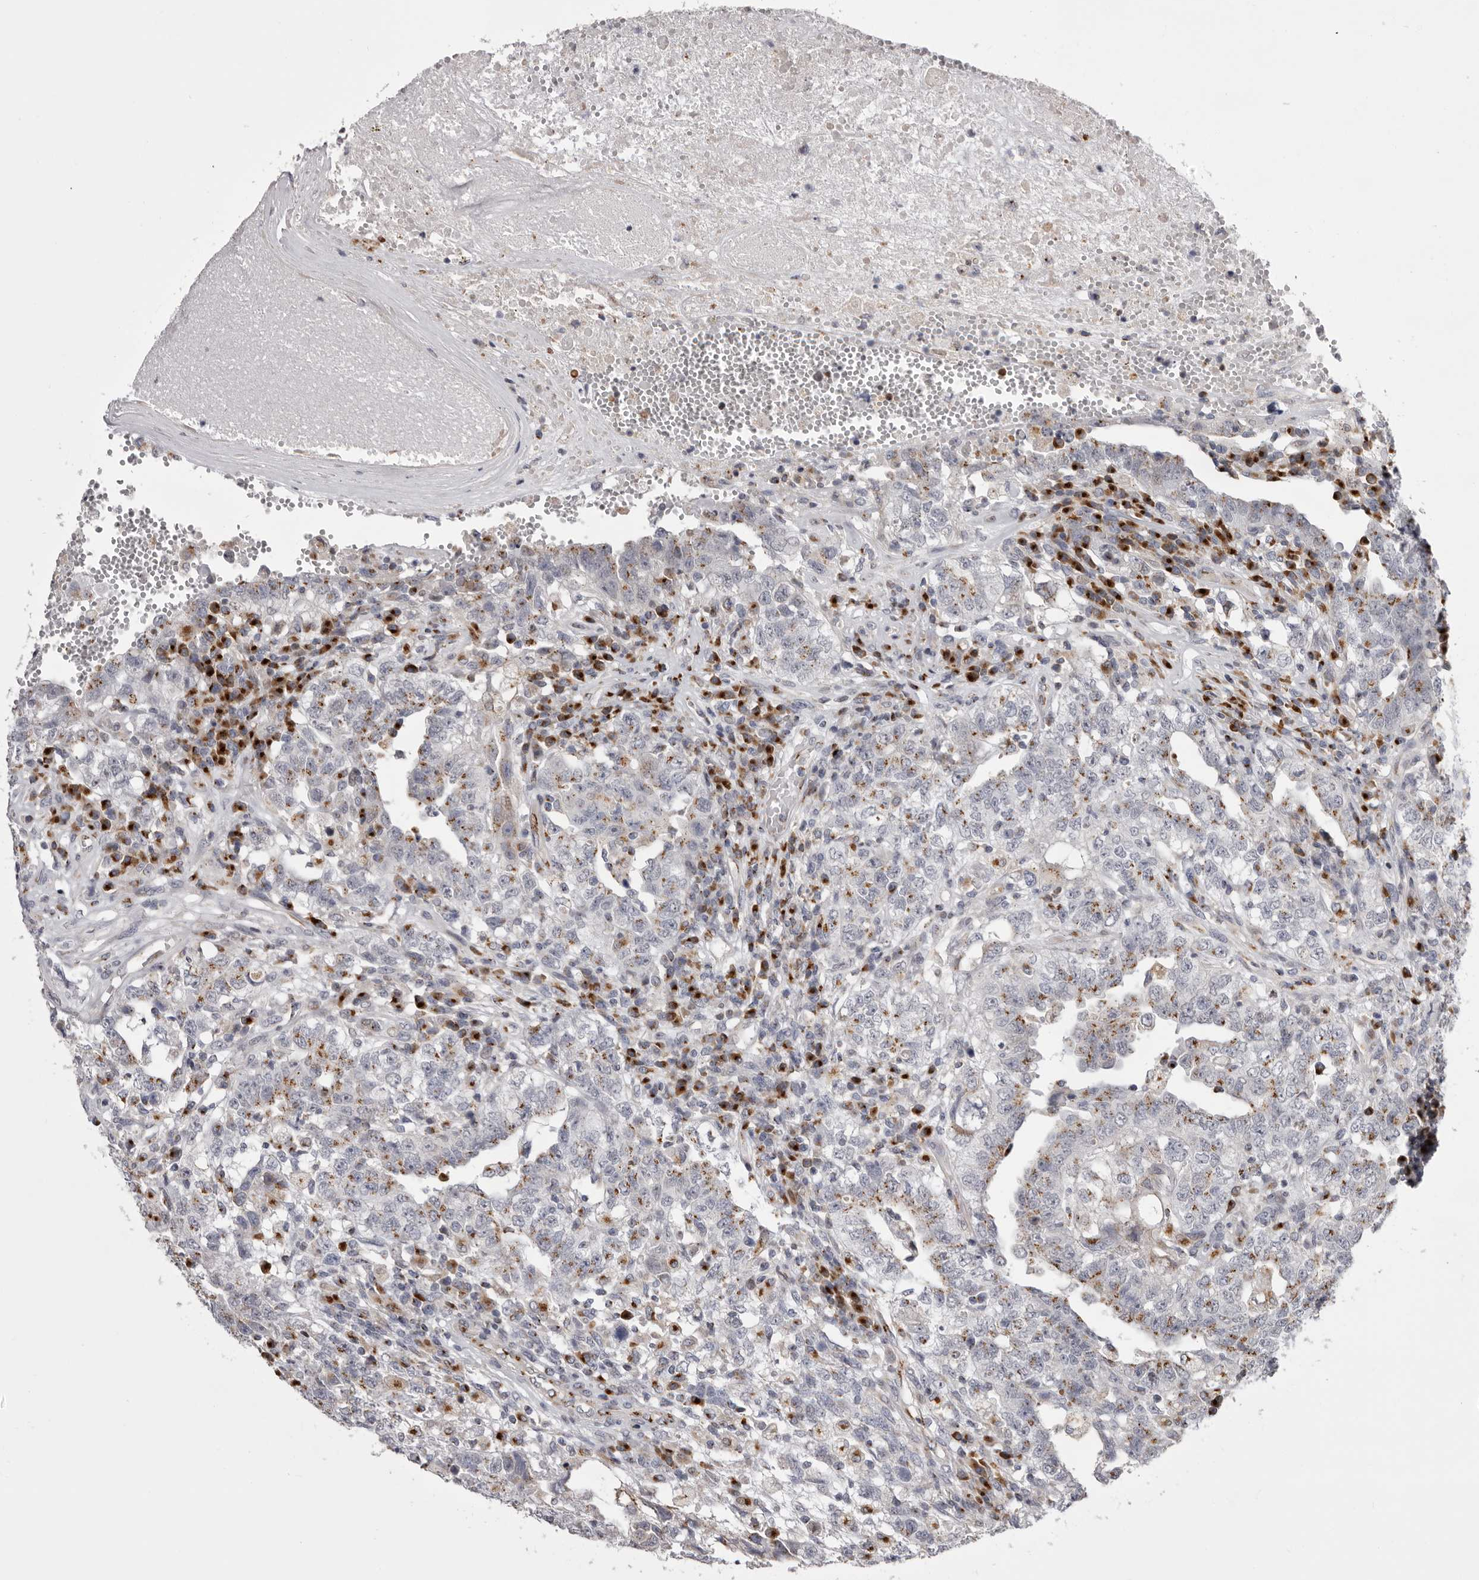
{"staining": {"intensity": "moderate", "quantity": "25%-75%", "location": "cytoplasmic/membranous"}, "tissue": "testis cancer", "cell_type": "Tumor cells", "image_type": "cancer", "snomed": [{"axis": "morphology", "description": "Carcinoma, Embryonal, NOS"}, {"axis": "topography", "description": "Testis"}], "caption": "A high-resolution photomicrograph shows immunohistochemistry staining of testis cancer (embryonal carcinoma), which displays moderate cytoplasmic/membranous staining in approximately 25%-75% of tumor cells.", "gene": "WDR47", "patient": {"sex": "male", "age": 26}}